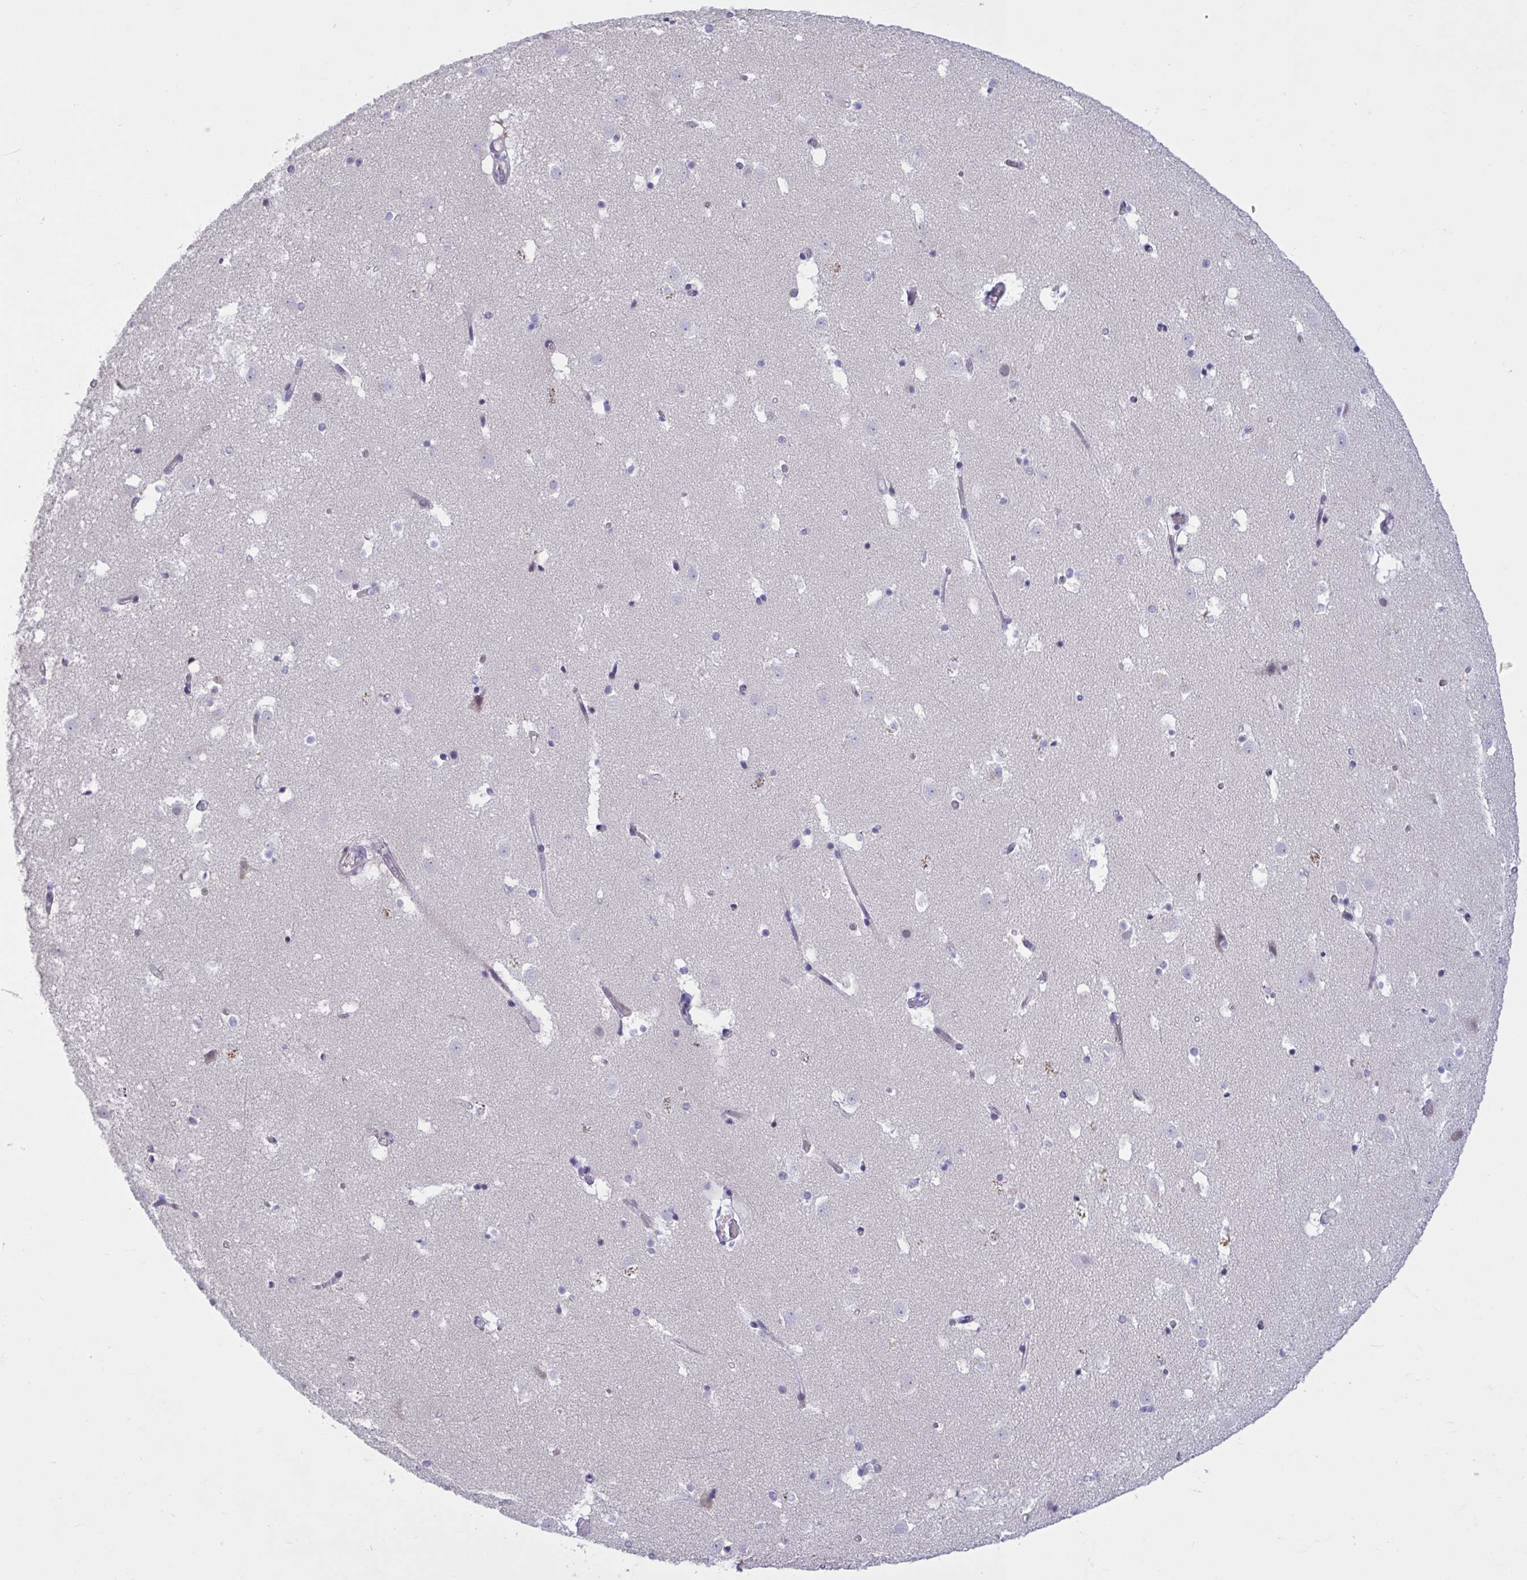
{"staining": {"intensity": "negative", "quantity": "none", "location": "none"}, "tissue": "caudate", "cell_type": "Glial cells", "image_type": "normal", "snomed": [{"axis": "morphology", "description": "Normal tissue, NOS"}, {"axis": "topography", "description": "Lateral ventricle wall"}], "caption": "This is an immunohistochemistry photomicrograph of normal caudate. There is no positivity in glial cells.", "gene": "CNGB3", "patient": {"sex": "male", "age": 37}}